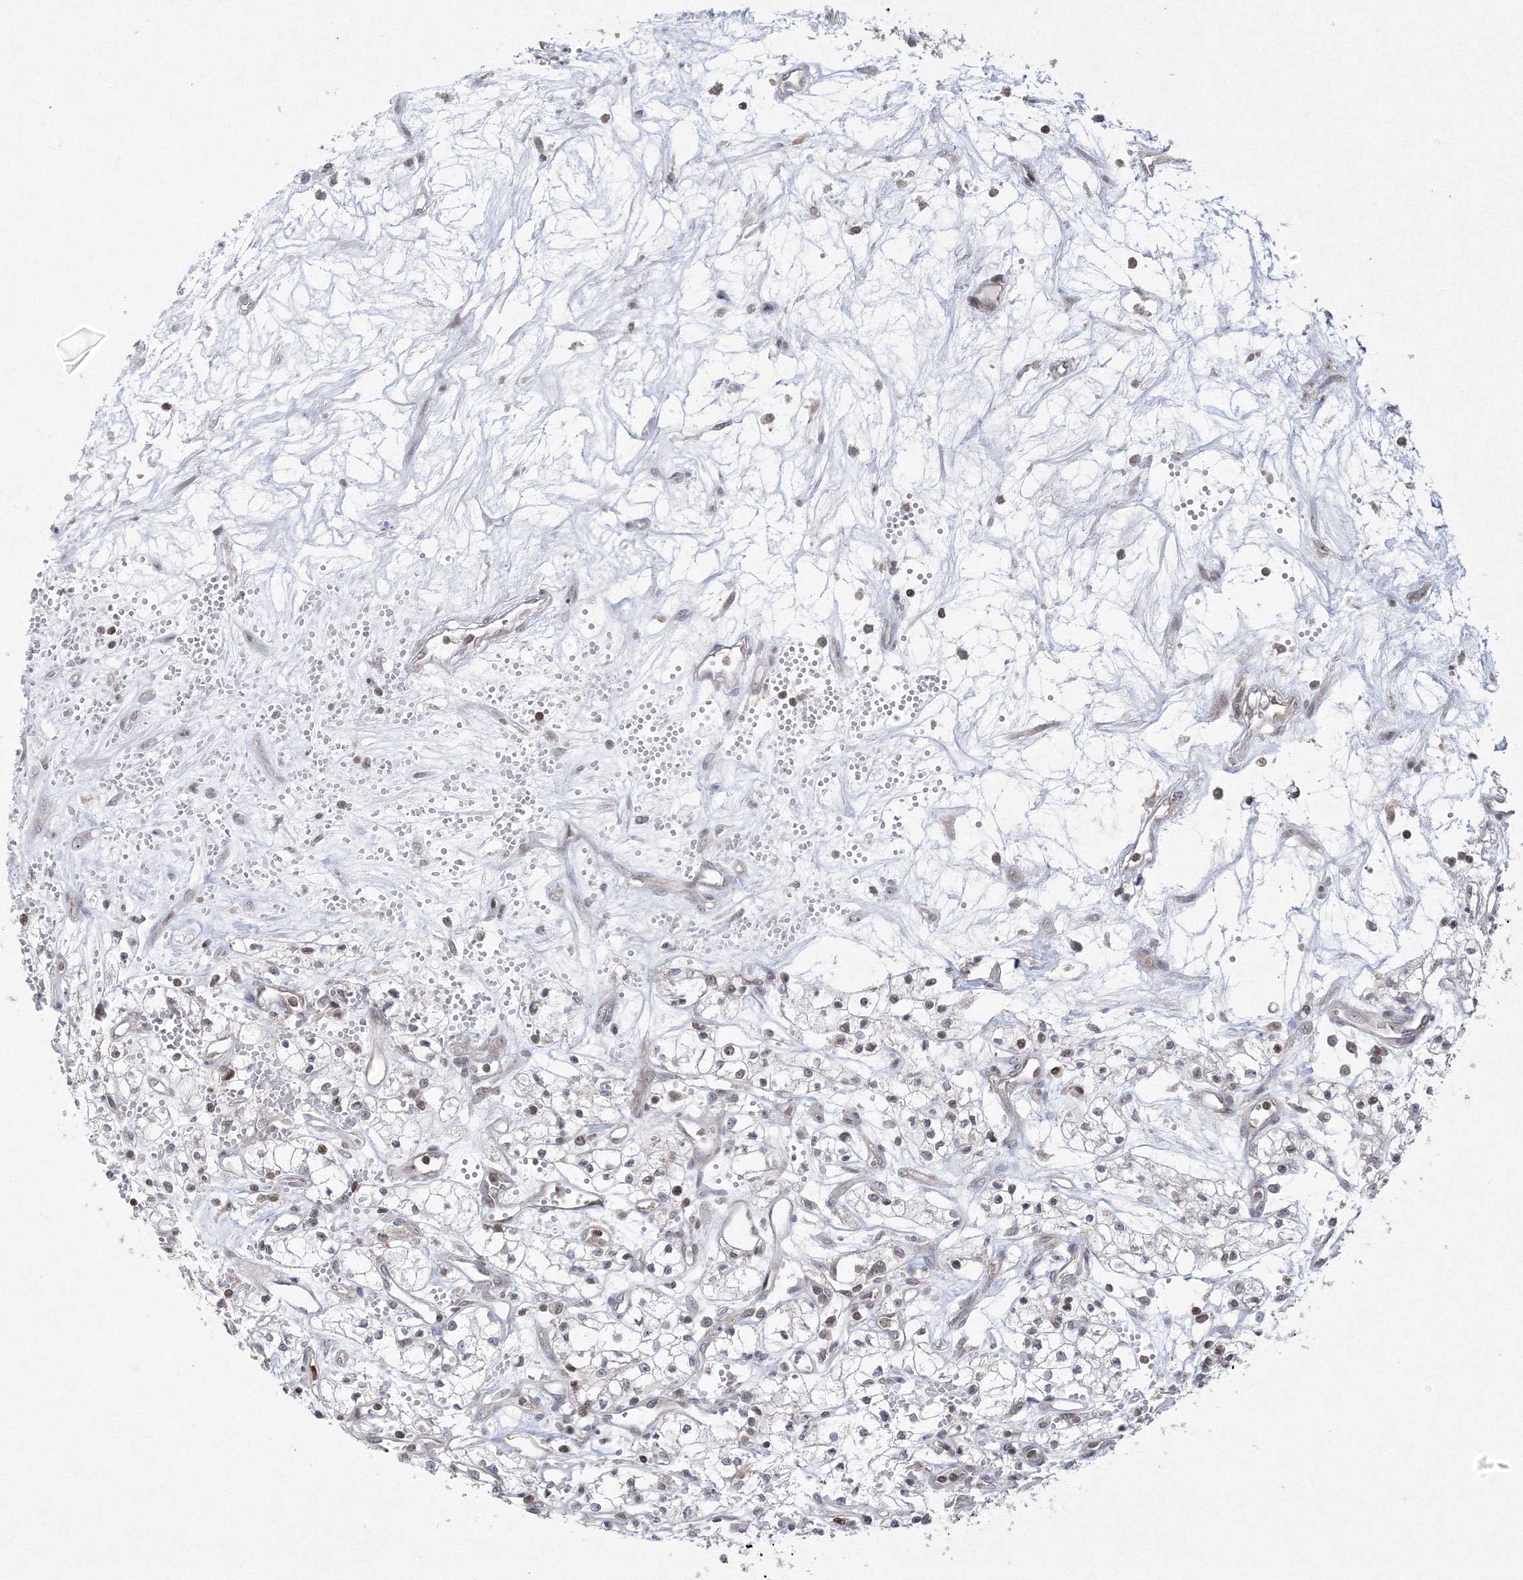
{"staining": {"intensity": "negative", "quantity": "none", "location": "none"}, "tissue": "renal cancer", "cell_type": "Tumor cells", "image_type": "cancer", "snomed": [{"axis": "morphology", "description": "Adenocarcinoma, NOS"}, {"axis": "topography", "description": "Kidney"}], "caption": "DAB (3,3'-diaminobenzidine) immunohistochemical staining of human renal cancer demonstrates no significant staining in tumor cells.", "gene": "MKRN2", "patient": {"sex": "male", "age": 59}}